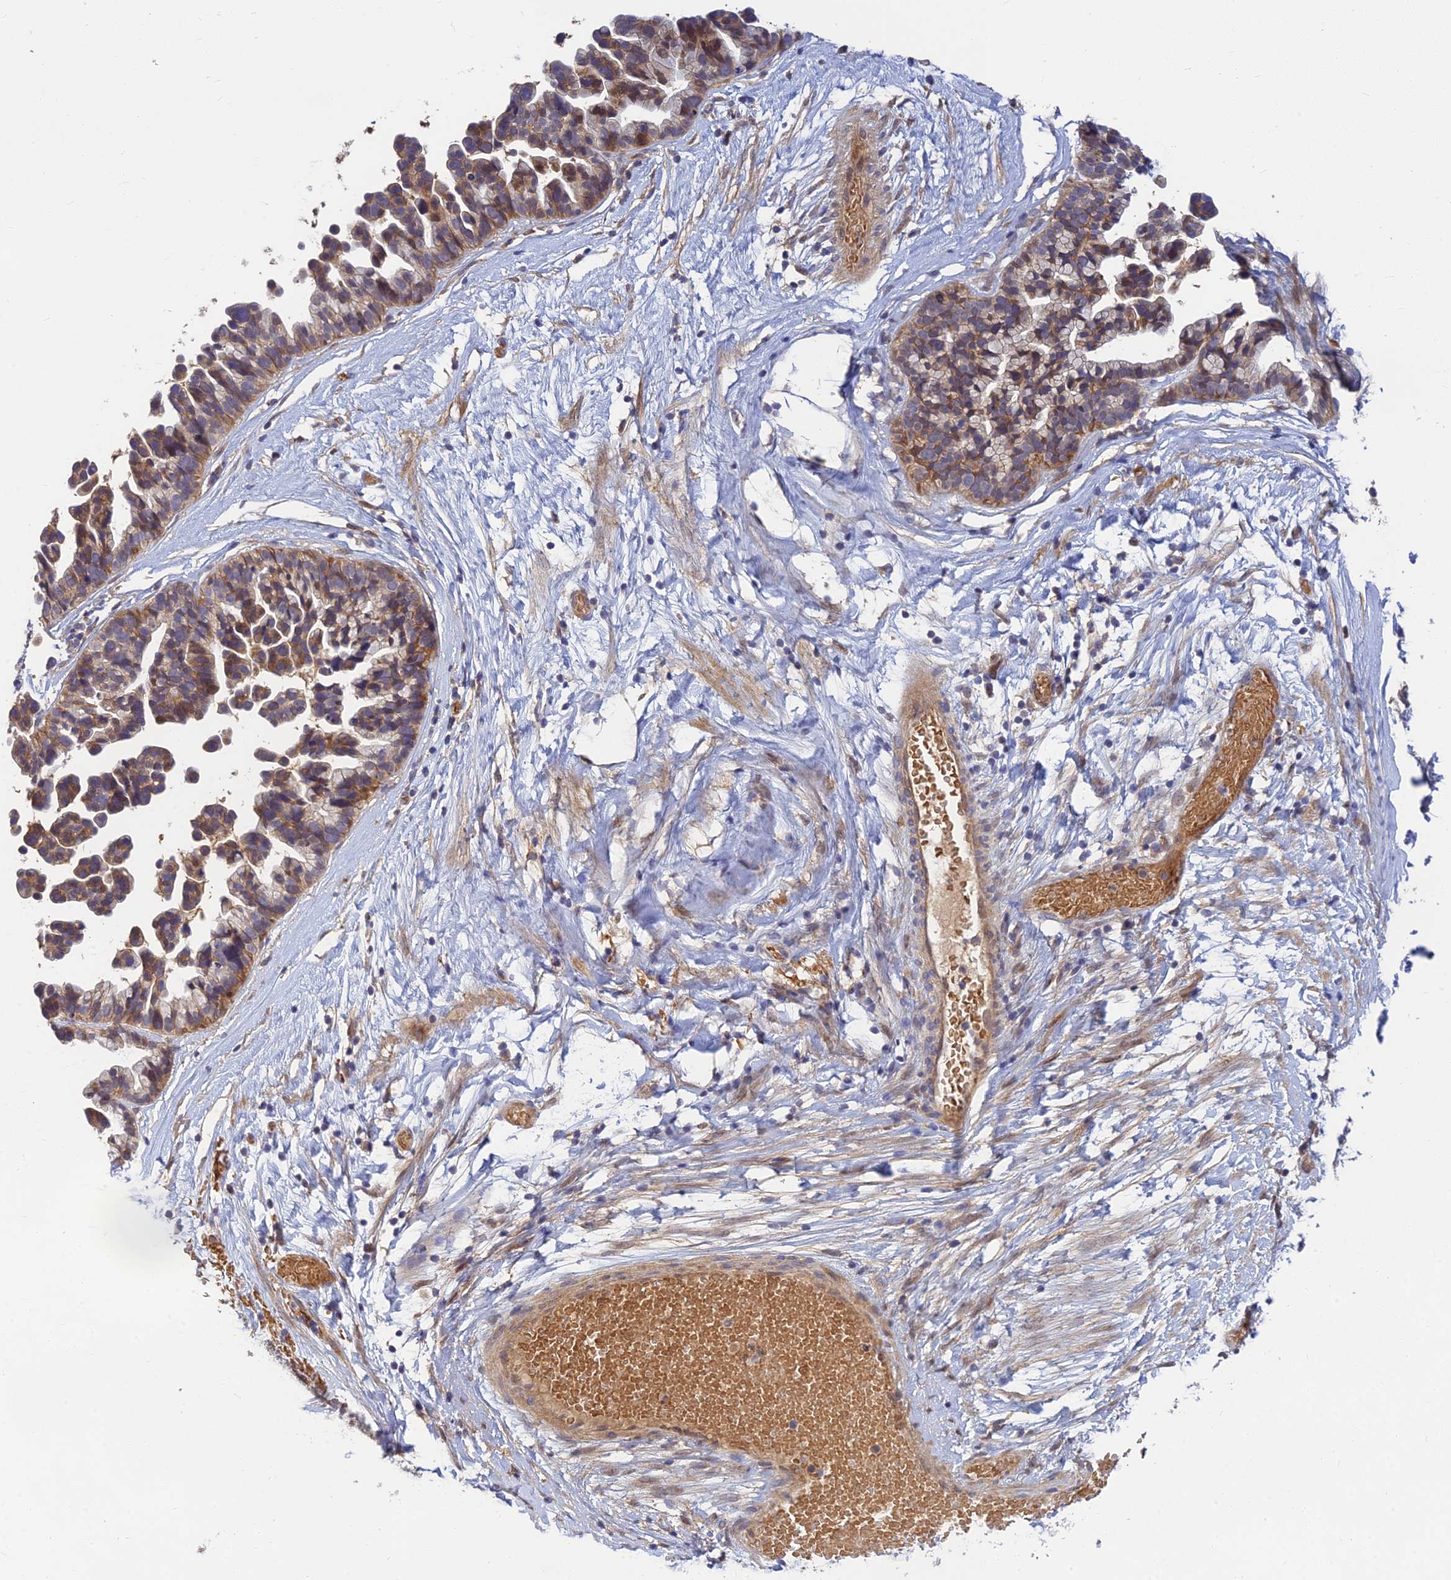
{"staining": {"intensity": "weak", "quantity": "25%-75%", "location": "cytoplasmic/membranous"}, "tissue": "ovarian cancer", "cell_type": "Tumor cells", "image_type": "cancer", "snomed": [{"axis": "morphology", "description": "Cystadenocarcinoma, serous, NOS"}, {"axis": "topography", "description": "Ovary"}], "caption": "DAB immunohistochemical staining of human ovarian cancer (serous cystadenocarcinoma) reveals weak cytoplasmic/membranous protein staining in approximately 25%-75% of tumor cells. (Brightfield microscopy of DAB IHC at high magnification).", "gene": "FAM151B", "patient": {"sex": "female", "age": 56}}